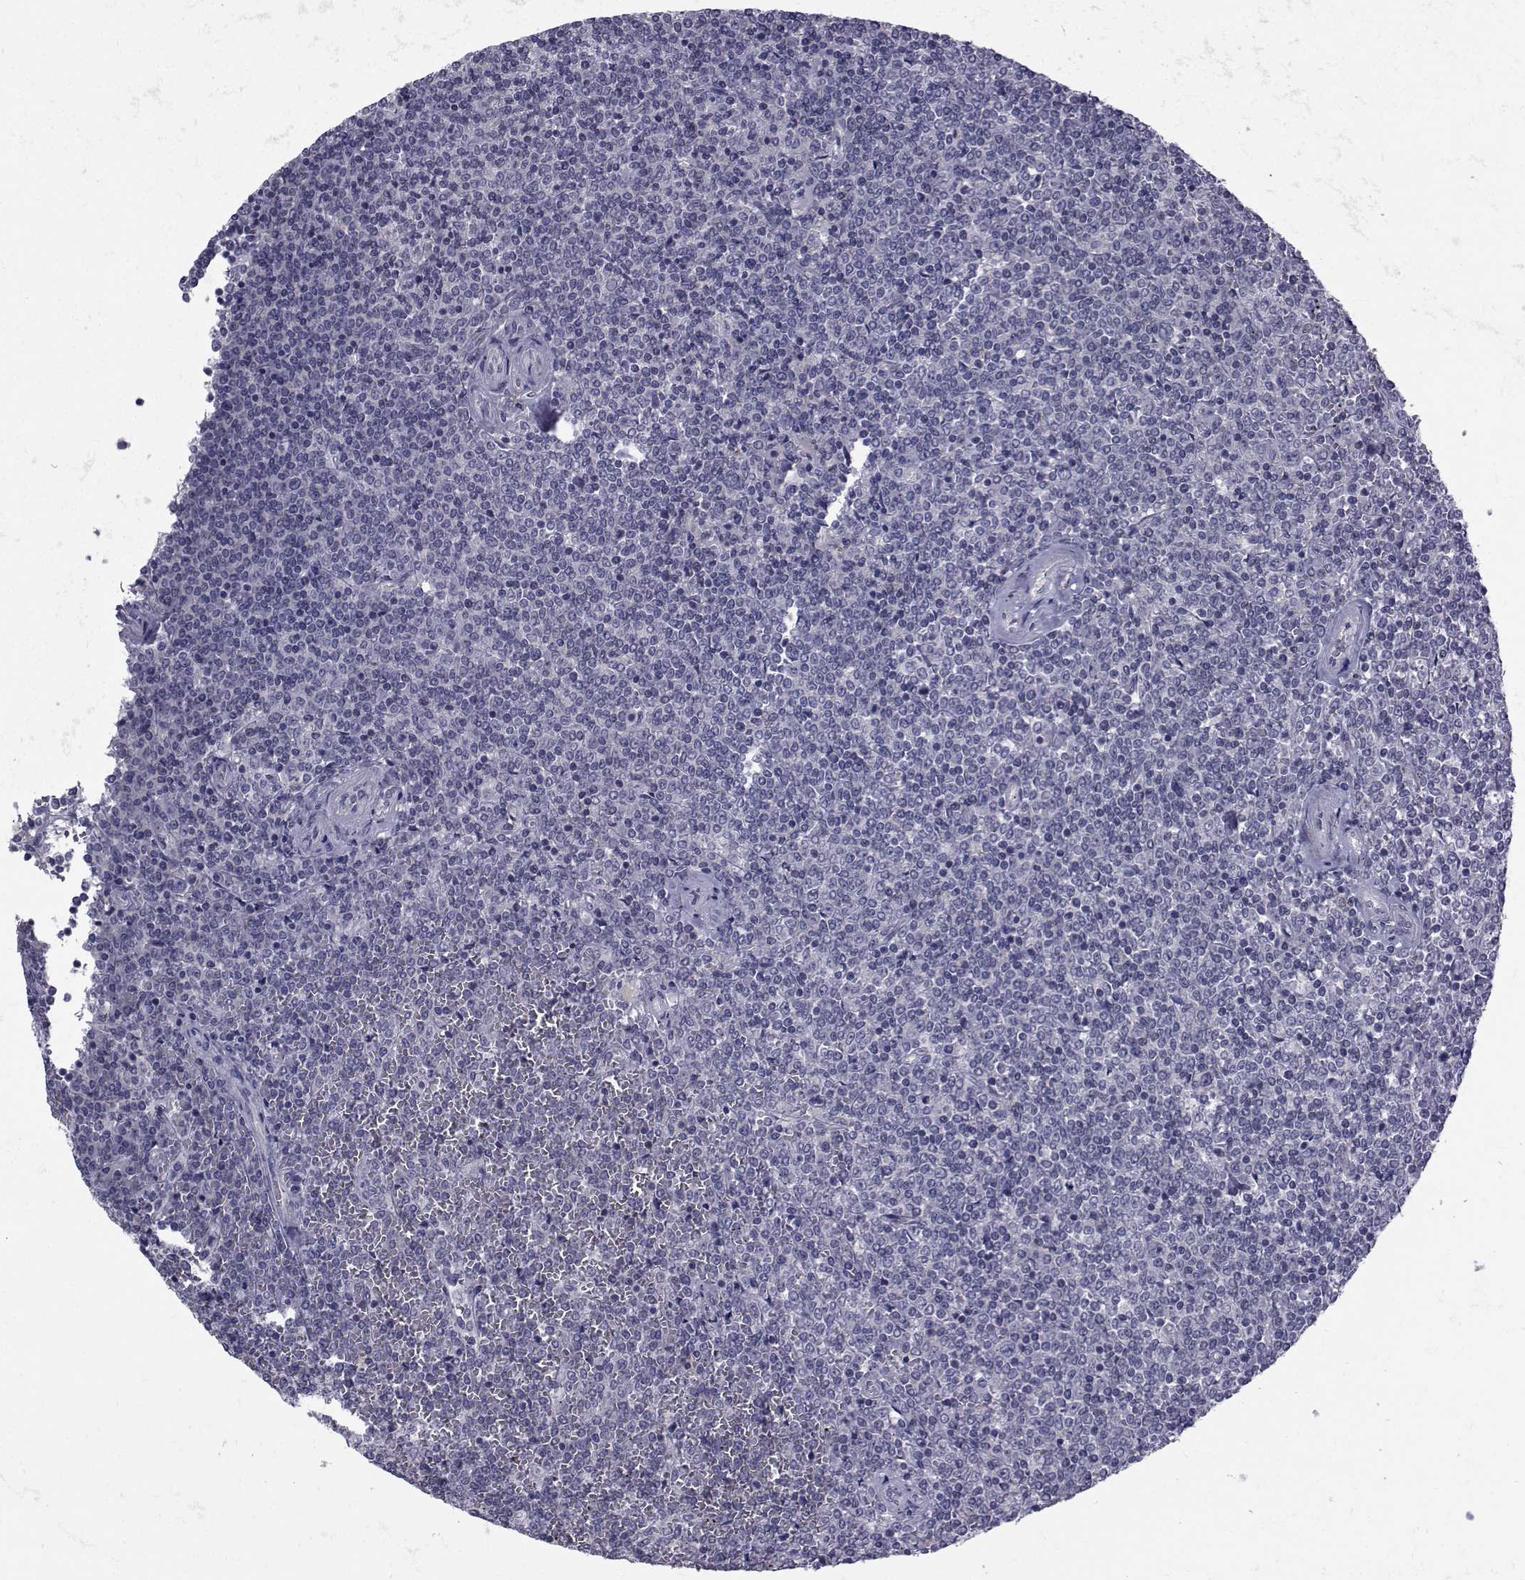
{"staining": {"intensity": "negative", "quantity": "none", "location": "none"}, "tissue": "lymphoma", "cell_type": "Tumor cells", "image_type": "cancer", "snomed": [{"axis": "morphology", "description": "Malignant lymphoma, non-Hodgkin's type, Low grade"}, {"axis": "topography", "description": "Spleen"}], "caption": "Low-grade malignant lymphoma, non-Hodgkin's type was stained to show a protein in brown. There is no significant positivity in tumor cells.", "gene": "SLC30A10", "patient": {"sex": "female", "age": 19}}